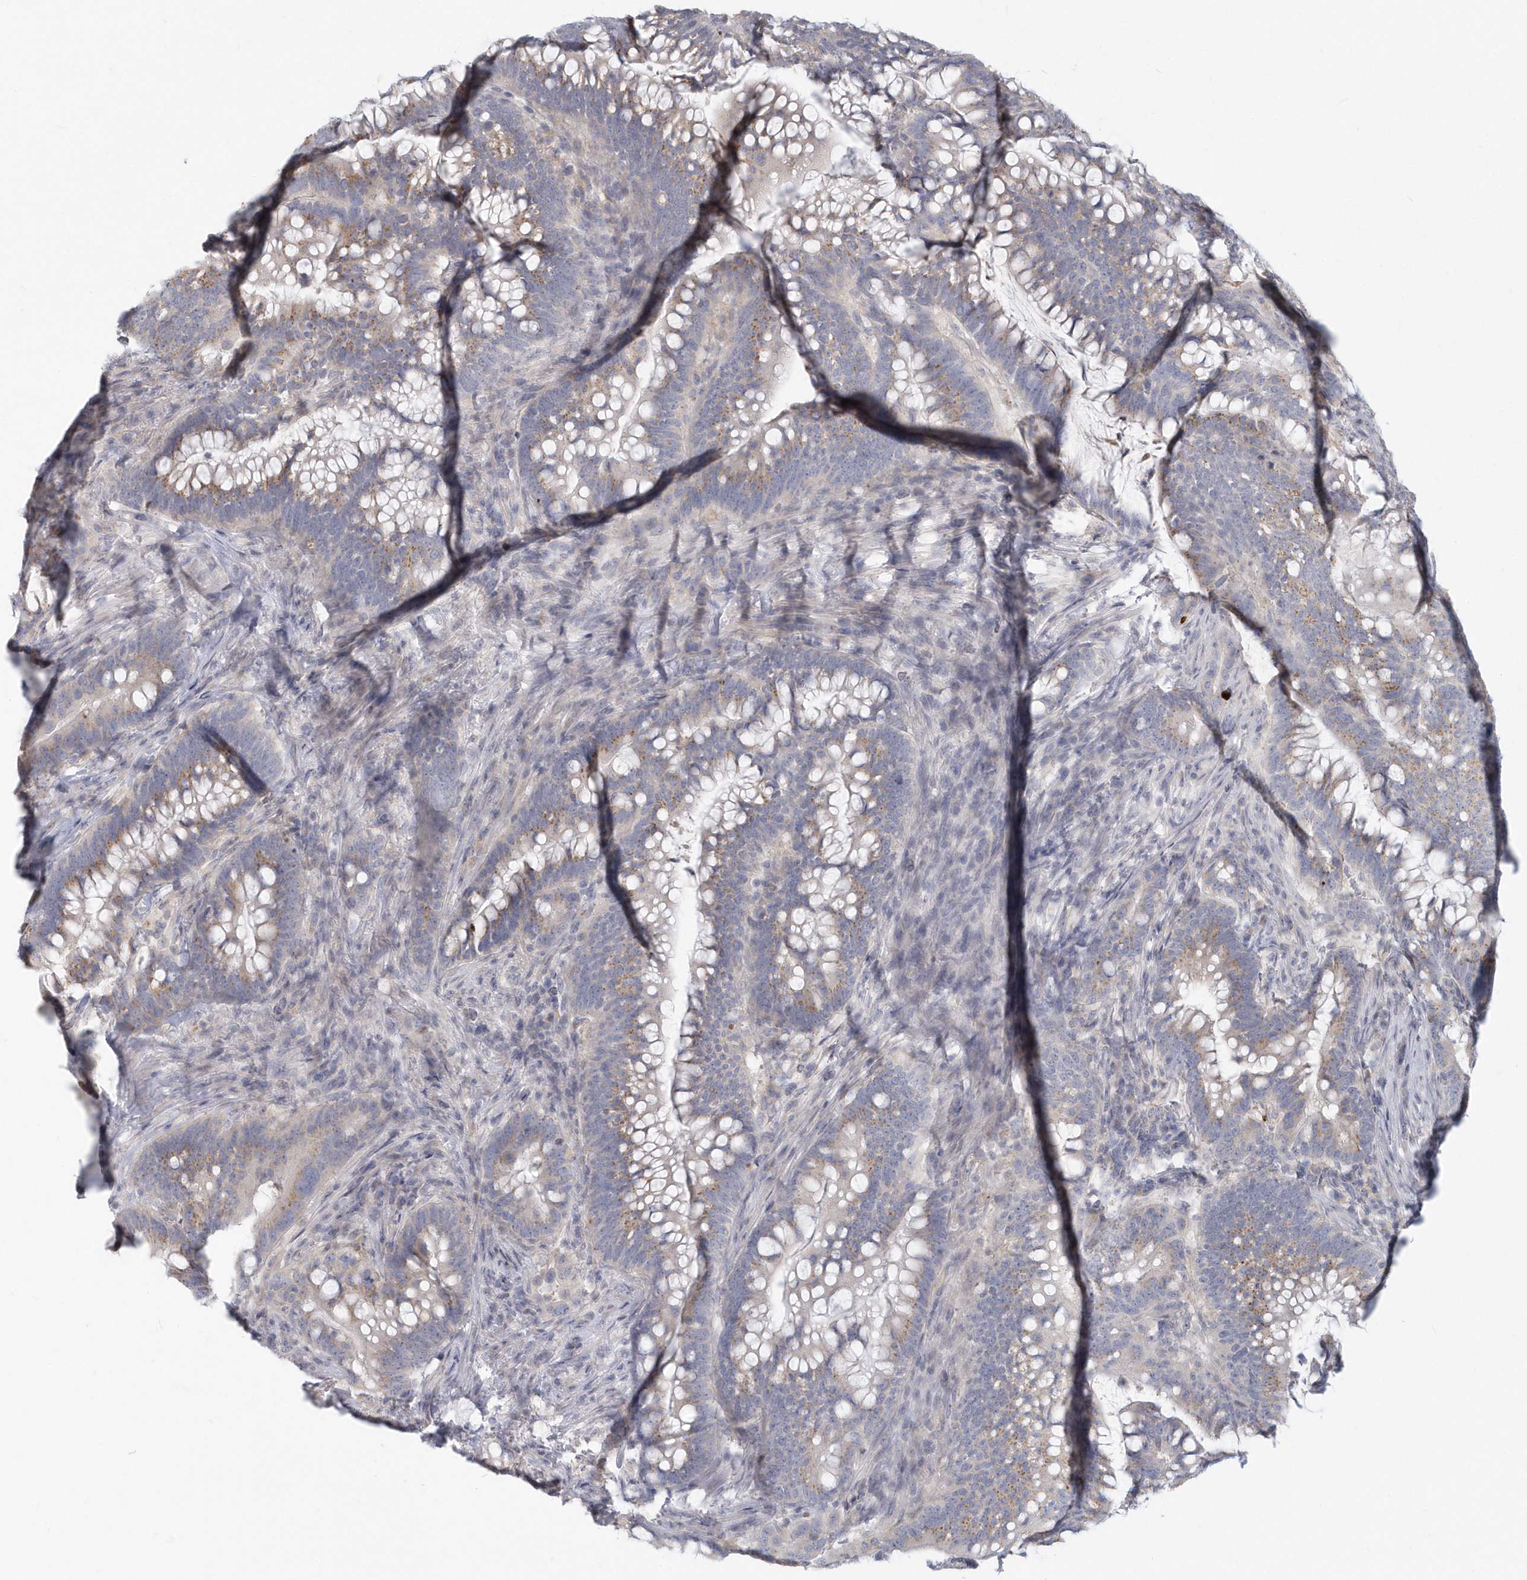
{"staining": {"intensity": "weak", "quantity": "25%-75%", "location": "cytoplasmic/membranous"}, "tissue": "colorectal cancer", "cell_type": "Tumor cells", "image_type": "cancer", "snomed": [{"axis": "morphology", "description": "Adenocarcinoma, NOS"}, {"axis": "topography", "description": "Colon"}], "caption": "This is a micrograph of IHC staining of adenocarcinoma (colorectal), which shows weak positivity in the cytoplasmic/membranous of tumor cells.", "gene": "NAPB", "patient": {"sex": "female", "age": 66}}